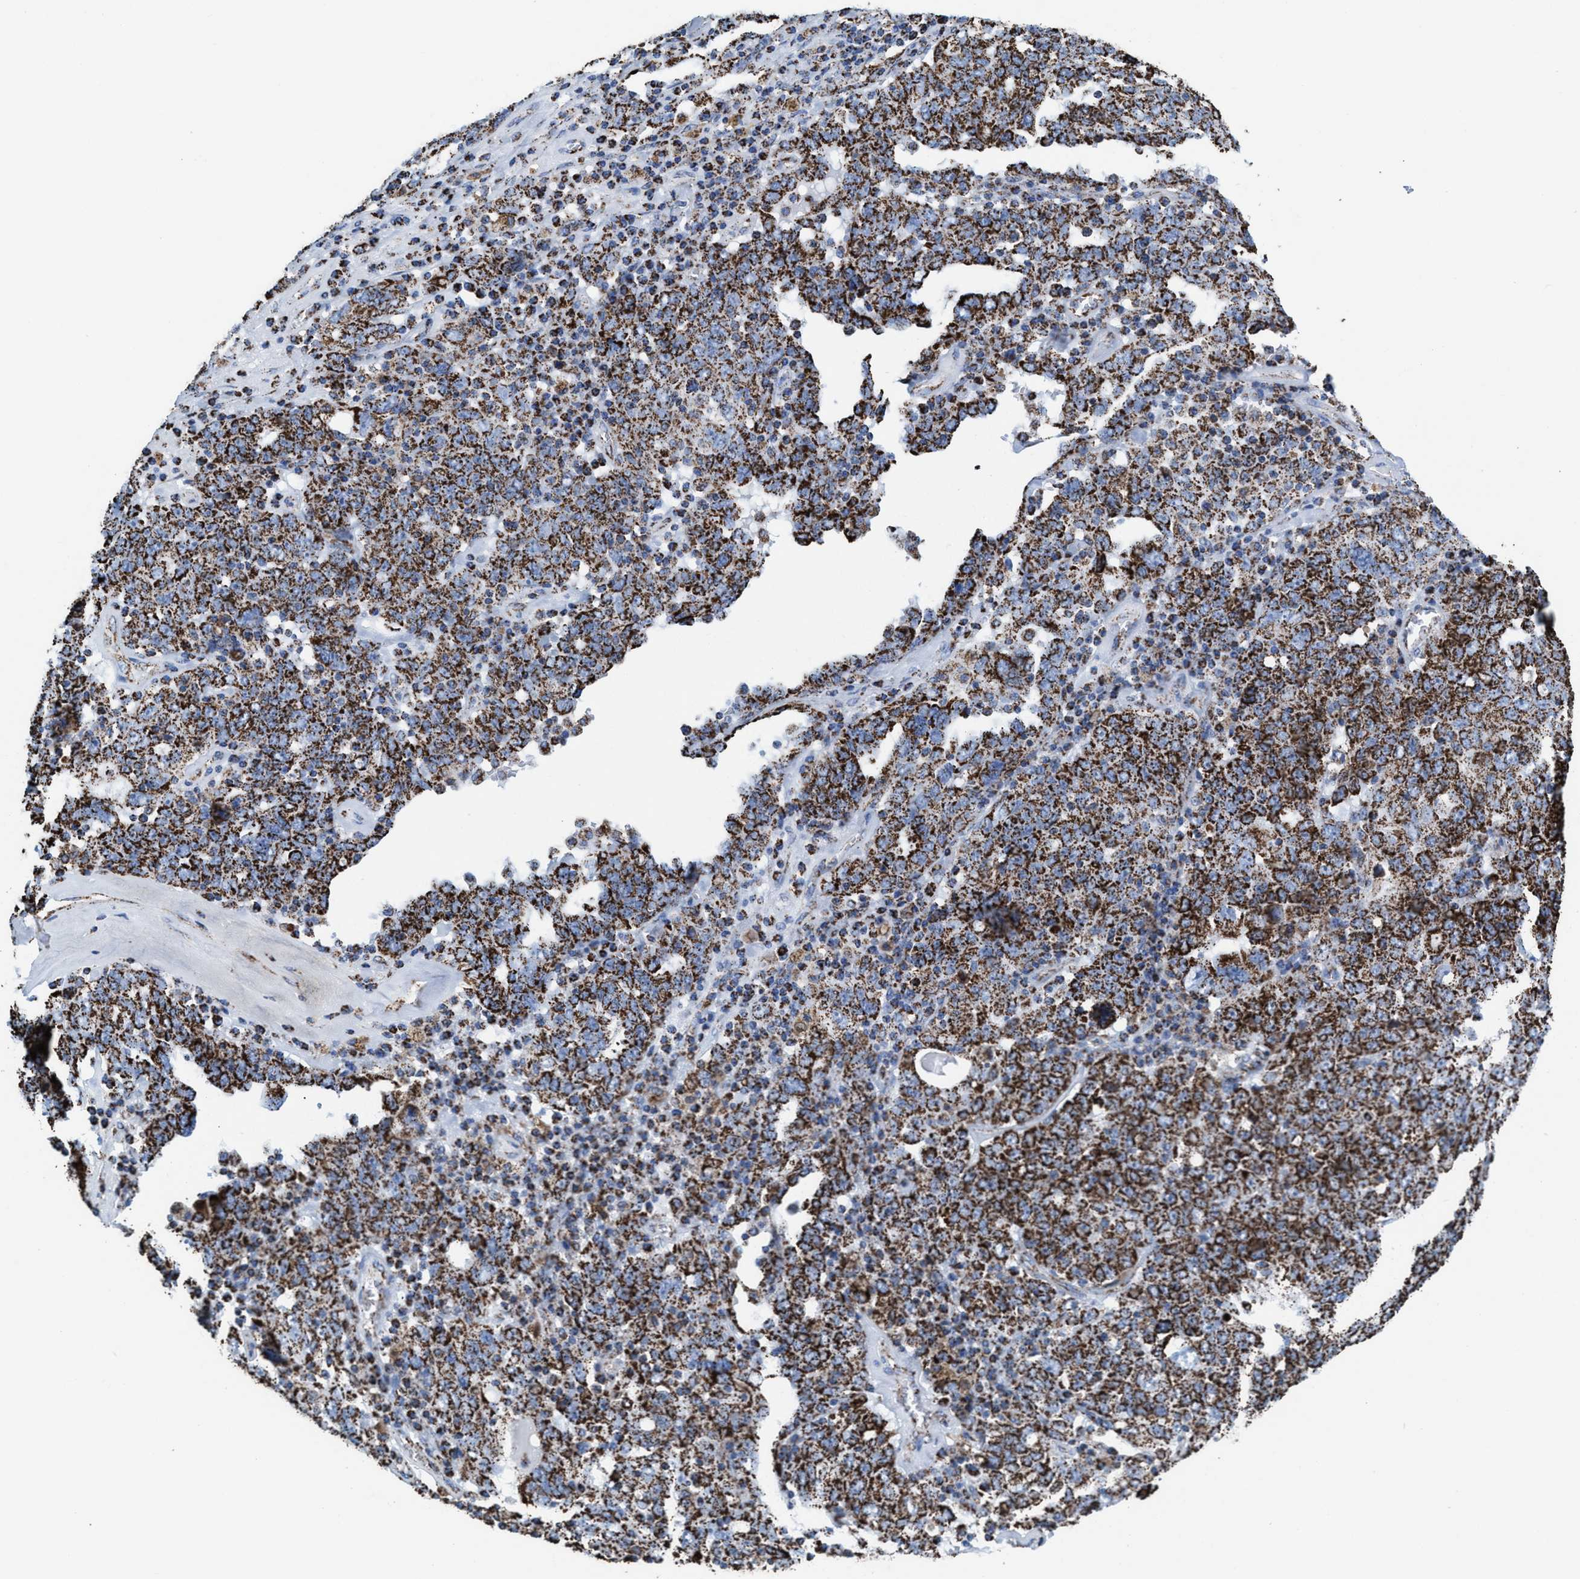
{"staining": {"intensity": "strong", "quantity": ">75%", "location": "cytoplasmic/membranous"}, "tissue": "ovarian cancer", "cell_type": "Tumor cells", "image_type": "cancer", "snomed": [{"axis": "morphology", "description": "Carcinoma, endometroid"}, {"axis": "topography", "description": "Ovary"}], "caption": "A brown stain labels strong cytoplasmic/membranous positivity of a protein in human ovarian cancer tumor cells.", "gene": "ECHS1", "patient": {"sex": "female", "age": 62}}